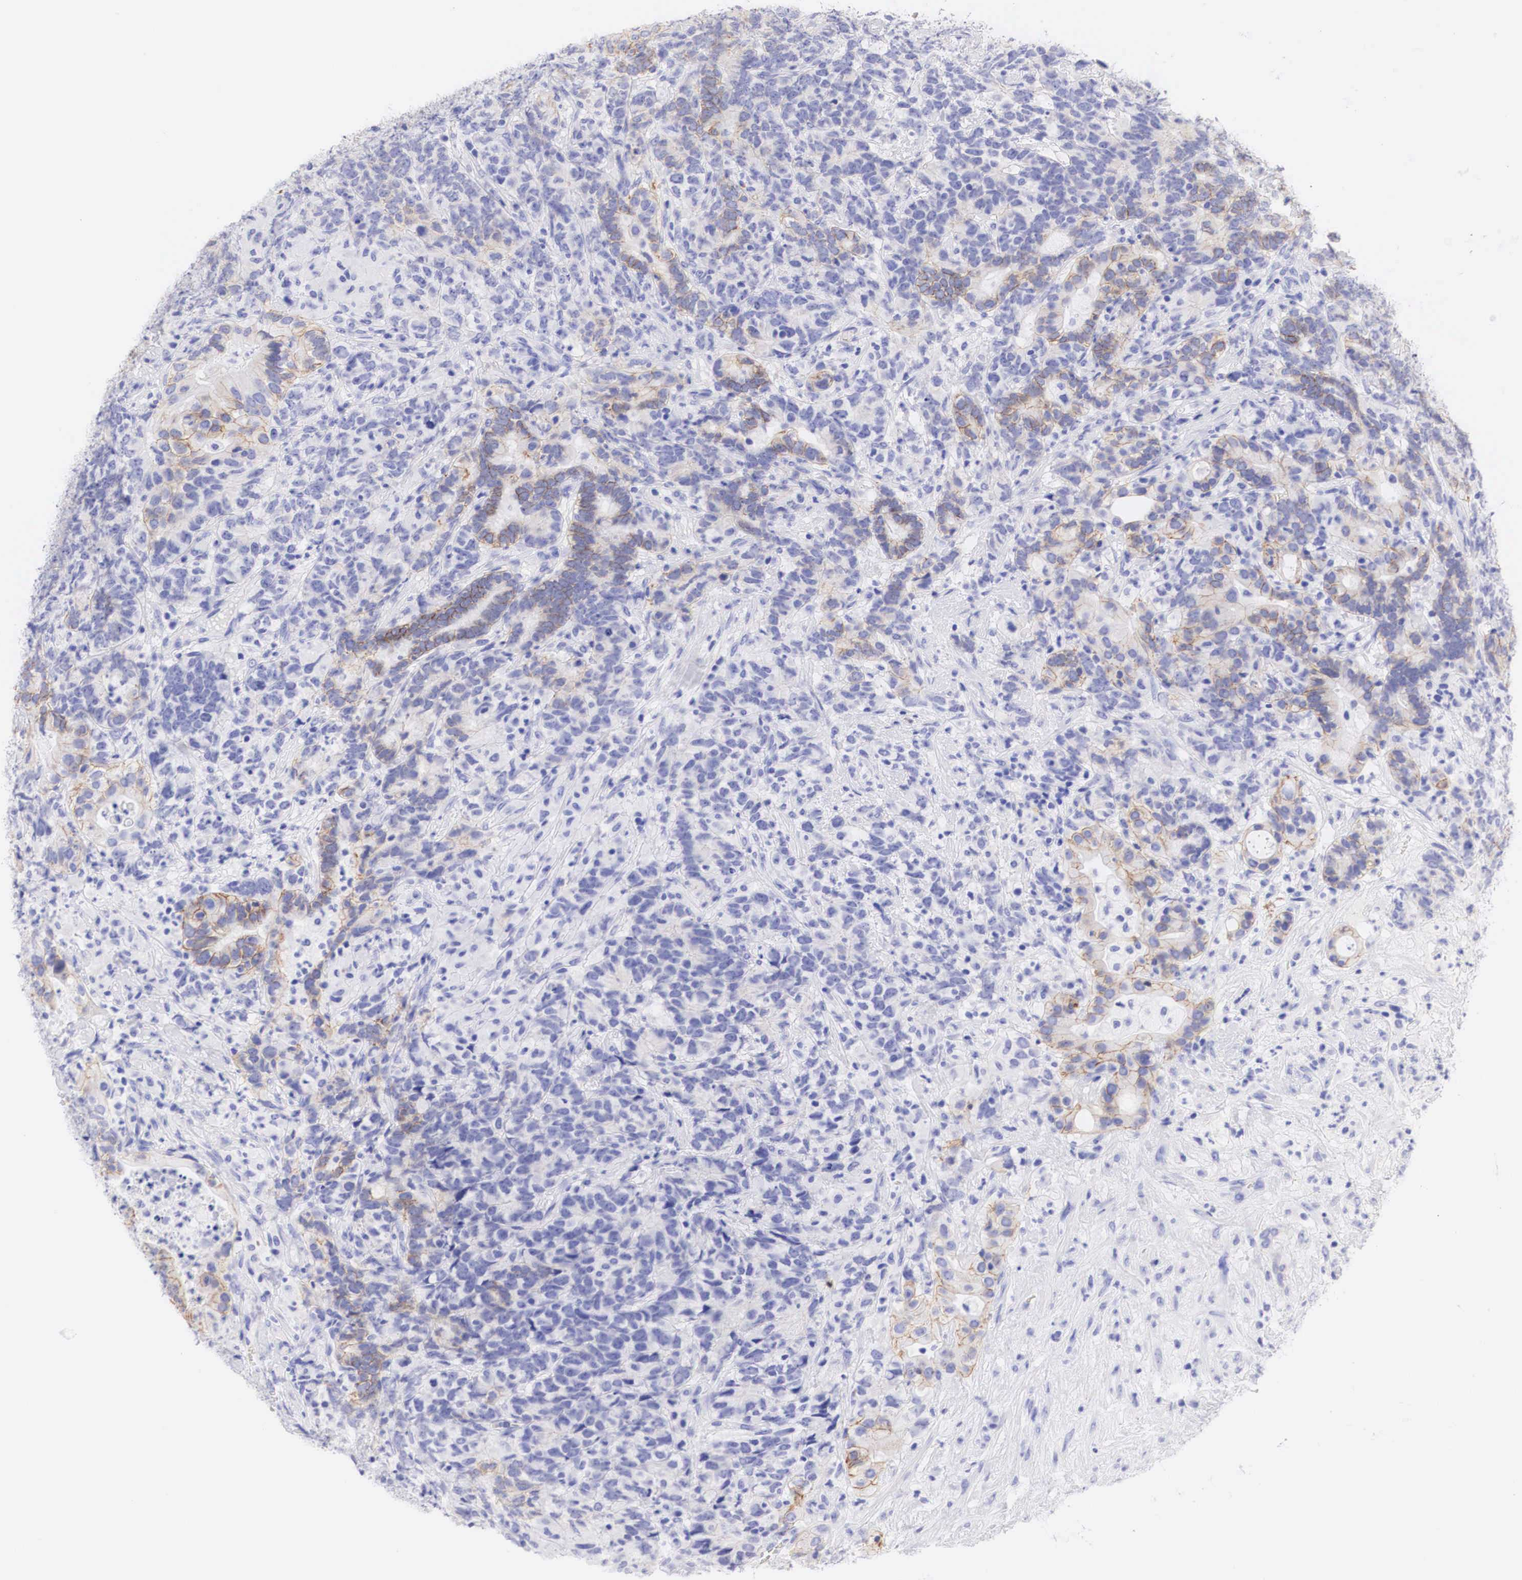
{"staining": {"intensity": "weak", "quantity": "<25%", "location": "cytoplasmic/membranous"}, "tissue": "testis cancer", "cell_type": "Tumor cells", "image_type": "cancer", "snomed": [{"axis": "morphology", "description": "Carcinoma, Embryonal, NOS"}, {"axis": "topography", "description": "Testis"}], "caption": "A photomicrograph of embryonal carcinoma (testis) stained for a protein exhibits no brown staining in tumor cells. Brightfield microscopy of IHC stained with DAB (brown) and hematoxylin (blue), captured at high magnification.", "gene": "ERBB2", "patient": {"sex": "male", "age": 26}}